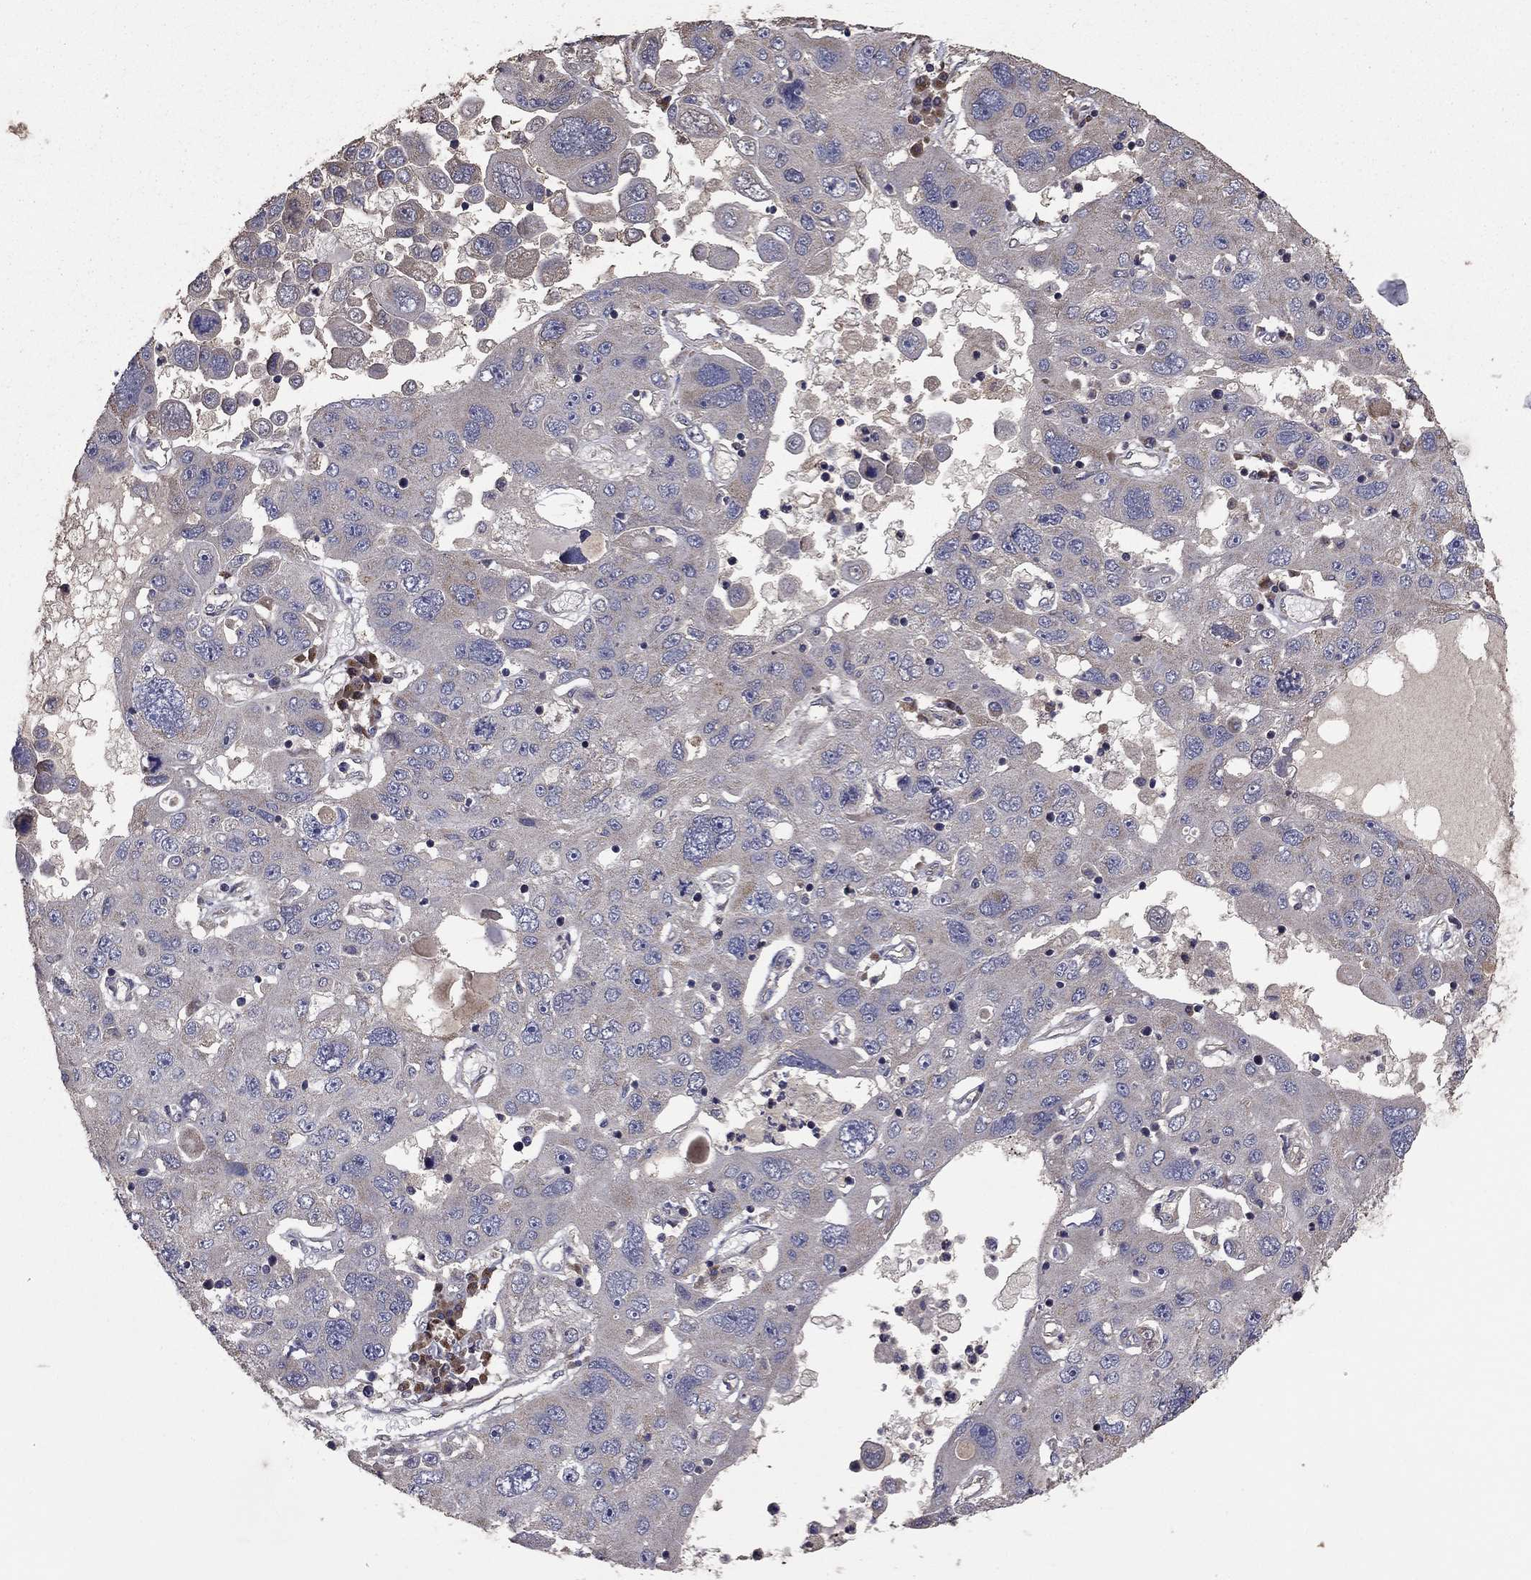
{"staining": {"intensity": "negative", "quantity": "none", "location": "none"}, "tissue": "stomach cancer", "cell_type": "Tumor cells", "image_type": "cancer", "snomed": [{"axis": "morphology", "description": "Adenocarcinoma, NOS"}, {"axis": "topography", "description": "Stomach"}], "caption": "An image of stomach cancer stained for a protein demonstrates no brown staining in tumor cells. (DAB (3,3'-diaminobenzidine) IHC visualized using brightfield microscopy, high magnification).", "gene": "FLT4", "patient": {"sex": "male", "age": 56}}